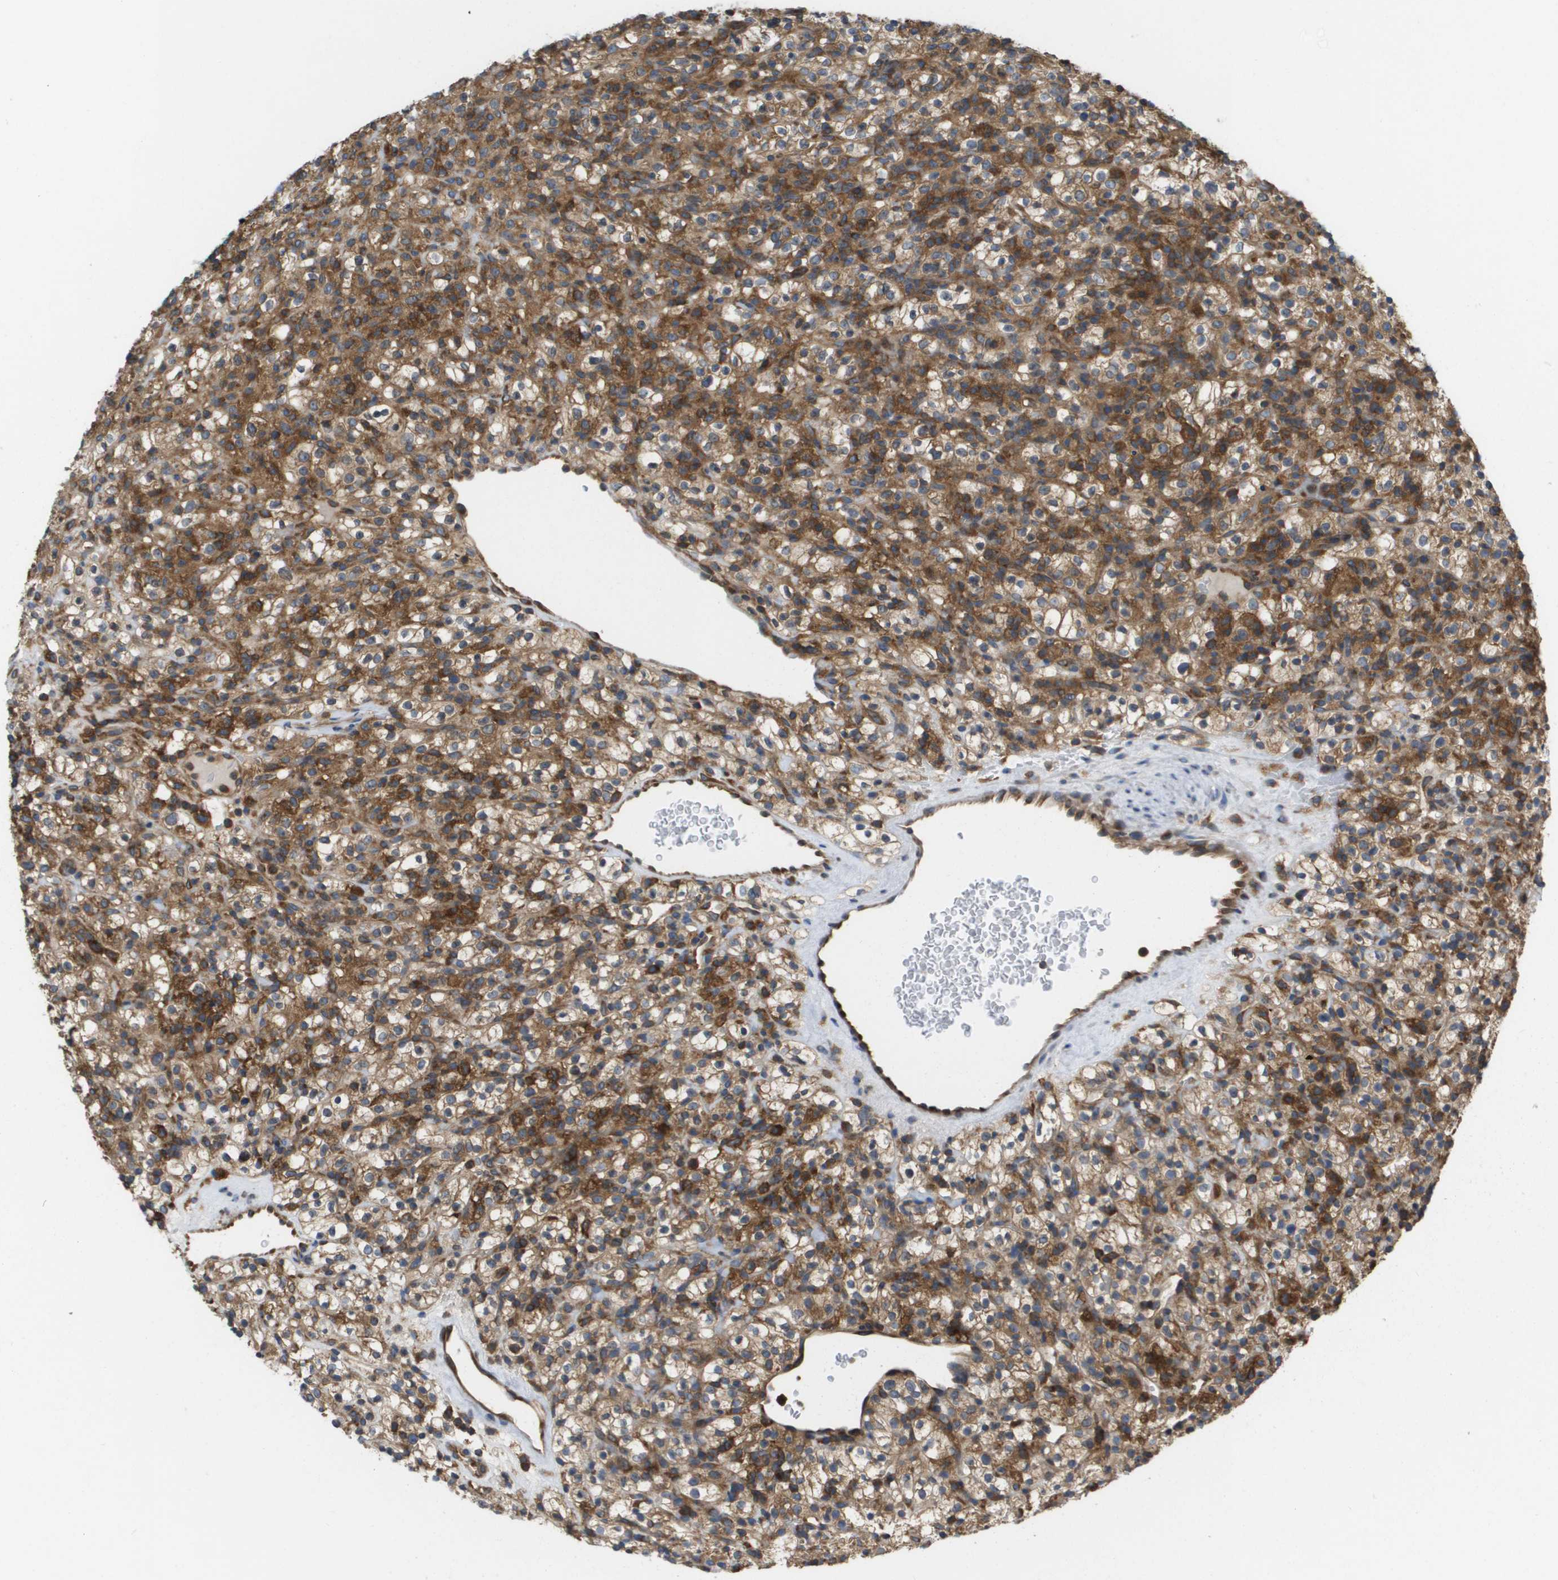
{"staining": {"intensity": "strong", "quantity": ">75%", "location": "cytoplasmic/membranous"}, "tissue": "renal cancer", "cell_type": "Tumor cells", "image_type": "cancer", "snomed": [{"axis": "morphology", "description": "Normal tissue, NOS"}, {"axis": "morphology", "description": "Adenocarcinoma, NOS"}, {"axis": "topography", "description": "Kidney"}], "caption": "There is high levels of strong cytoplasmic/membranous expression in tumor cells of renal cancer, as demonstrated by immunohistochemical staining (brown color).", "gene": "EIF4G2", "patient": {"sex": "female", "age": 72}}